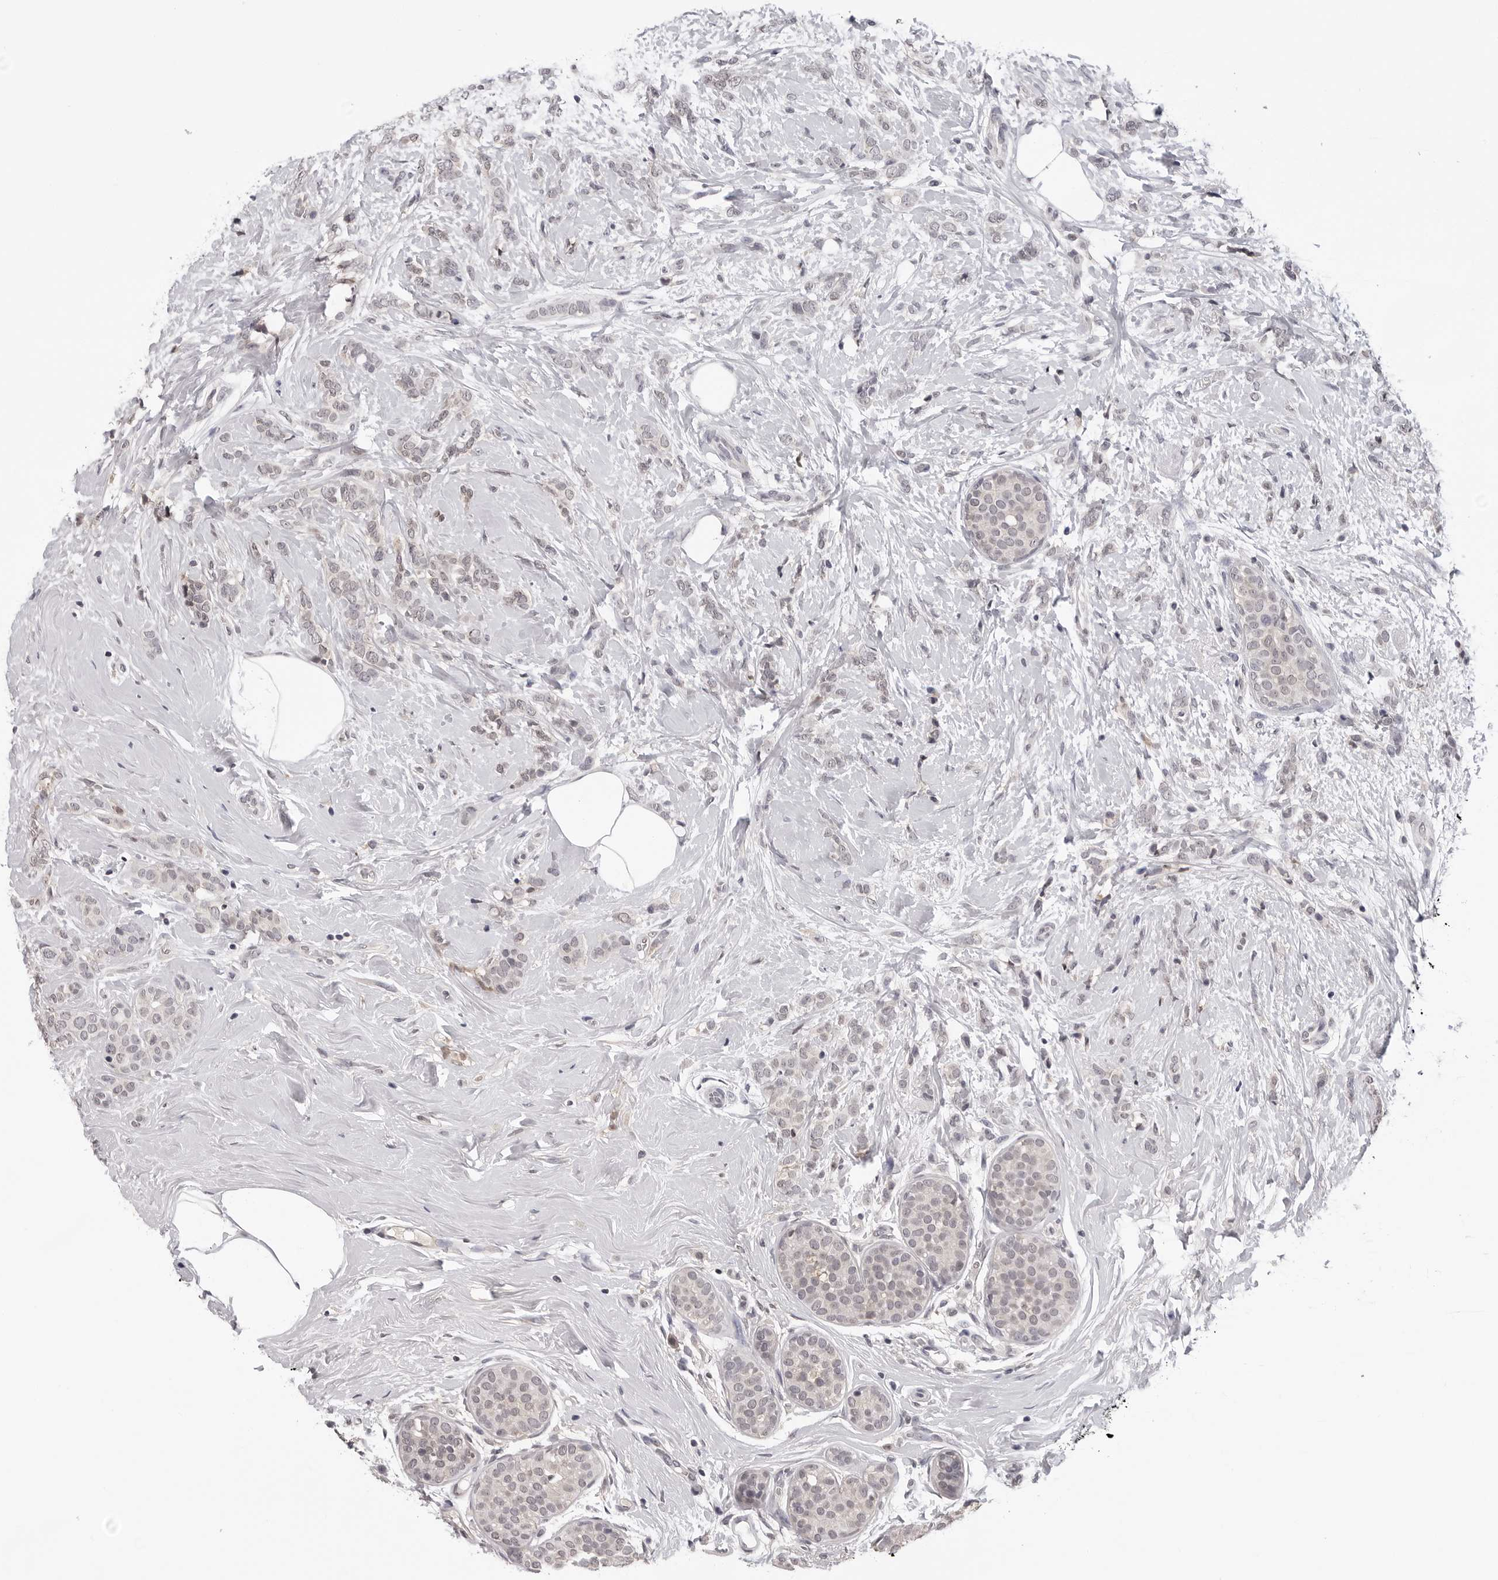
{"staining": {"intensity": "negative", "quantity": "none", "location": "none"}, "tissue": "breast cancer", "cell_type": "Tumor cells", "image_type": "cancer", "snomed": [{"axis": "morphology", "description": "Lobular carcinoma, in situ"}, {"axis": "morphology", "description": "Lobular carcinoma"}, {"axis": "topography", "description": "Breast"}], "caption": "An immunohistochemistry (IHC) photomicrograph of breast cancer is shown. There is no staining in tumor cells of breast cancer. (IHC, brightfield microscopy, high magnification).", "gene": "CDK20", "patient": {"sex": "female", "age": 41}}